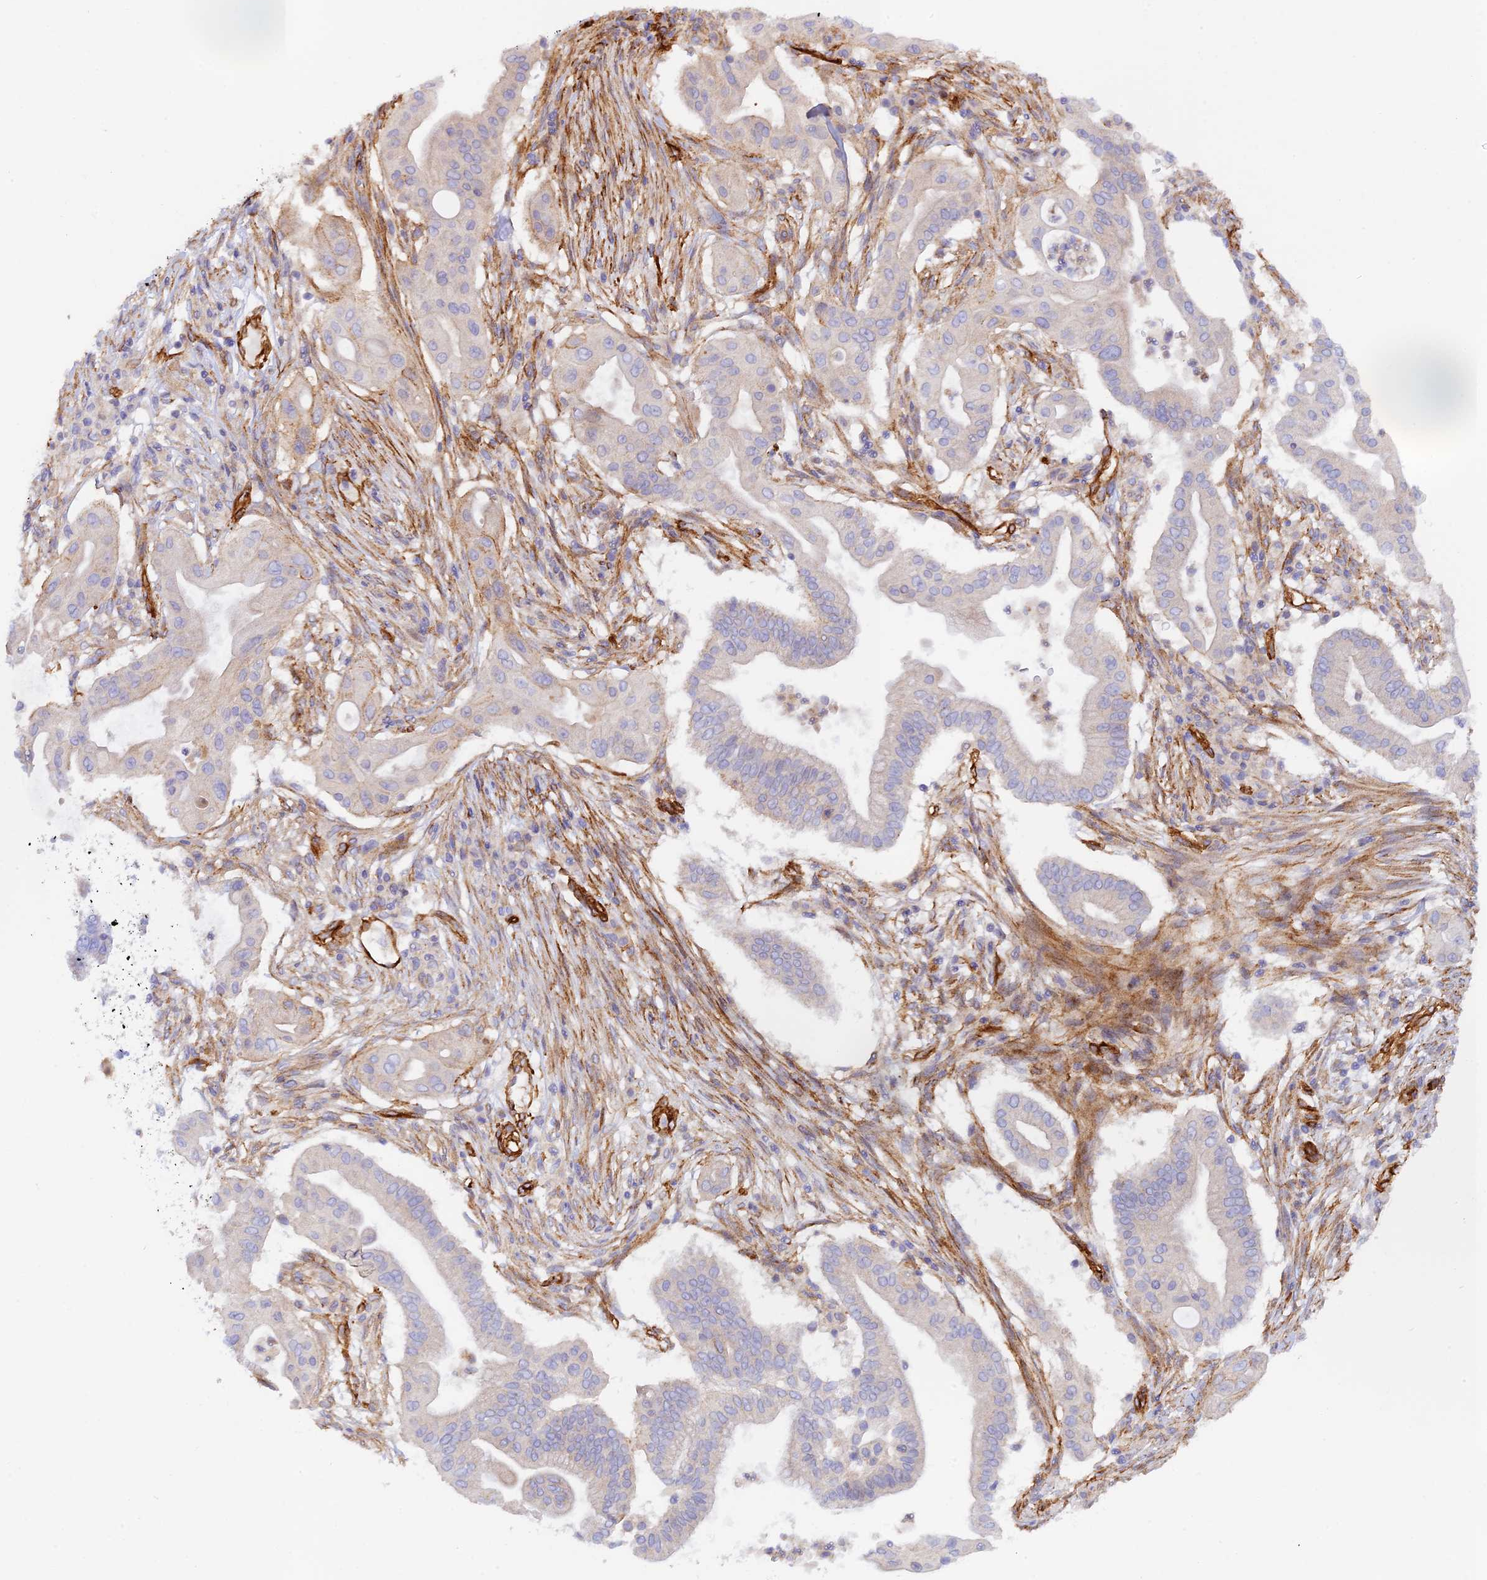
{"staining": {"intensity": "weak", "quantity": "<25%", "location": "cytoplasmic/membranous"}, "tissue": "pancreatic cancer", "cell_type": "Tumor cells", "image_type": "cancer", "snomed": [{"axis": "morphology", "description": "Adenocarcinoma, NOS"}, {"axis": "topography", "description": "Pancreas"}], "caption": "Micrograph shows no significant protein positivity in tumor cells of adenocarcinoma (pancreatic).", "gene": "MYO9A", "patient": {"sex": "male", "age": 68}}